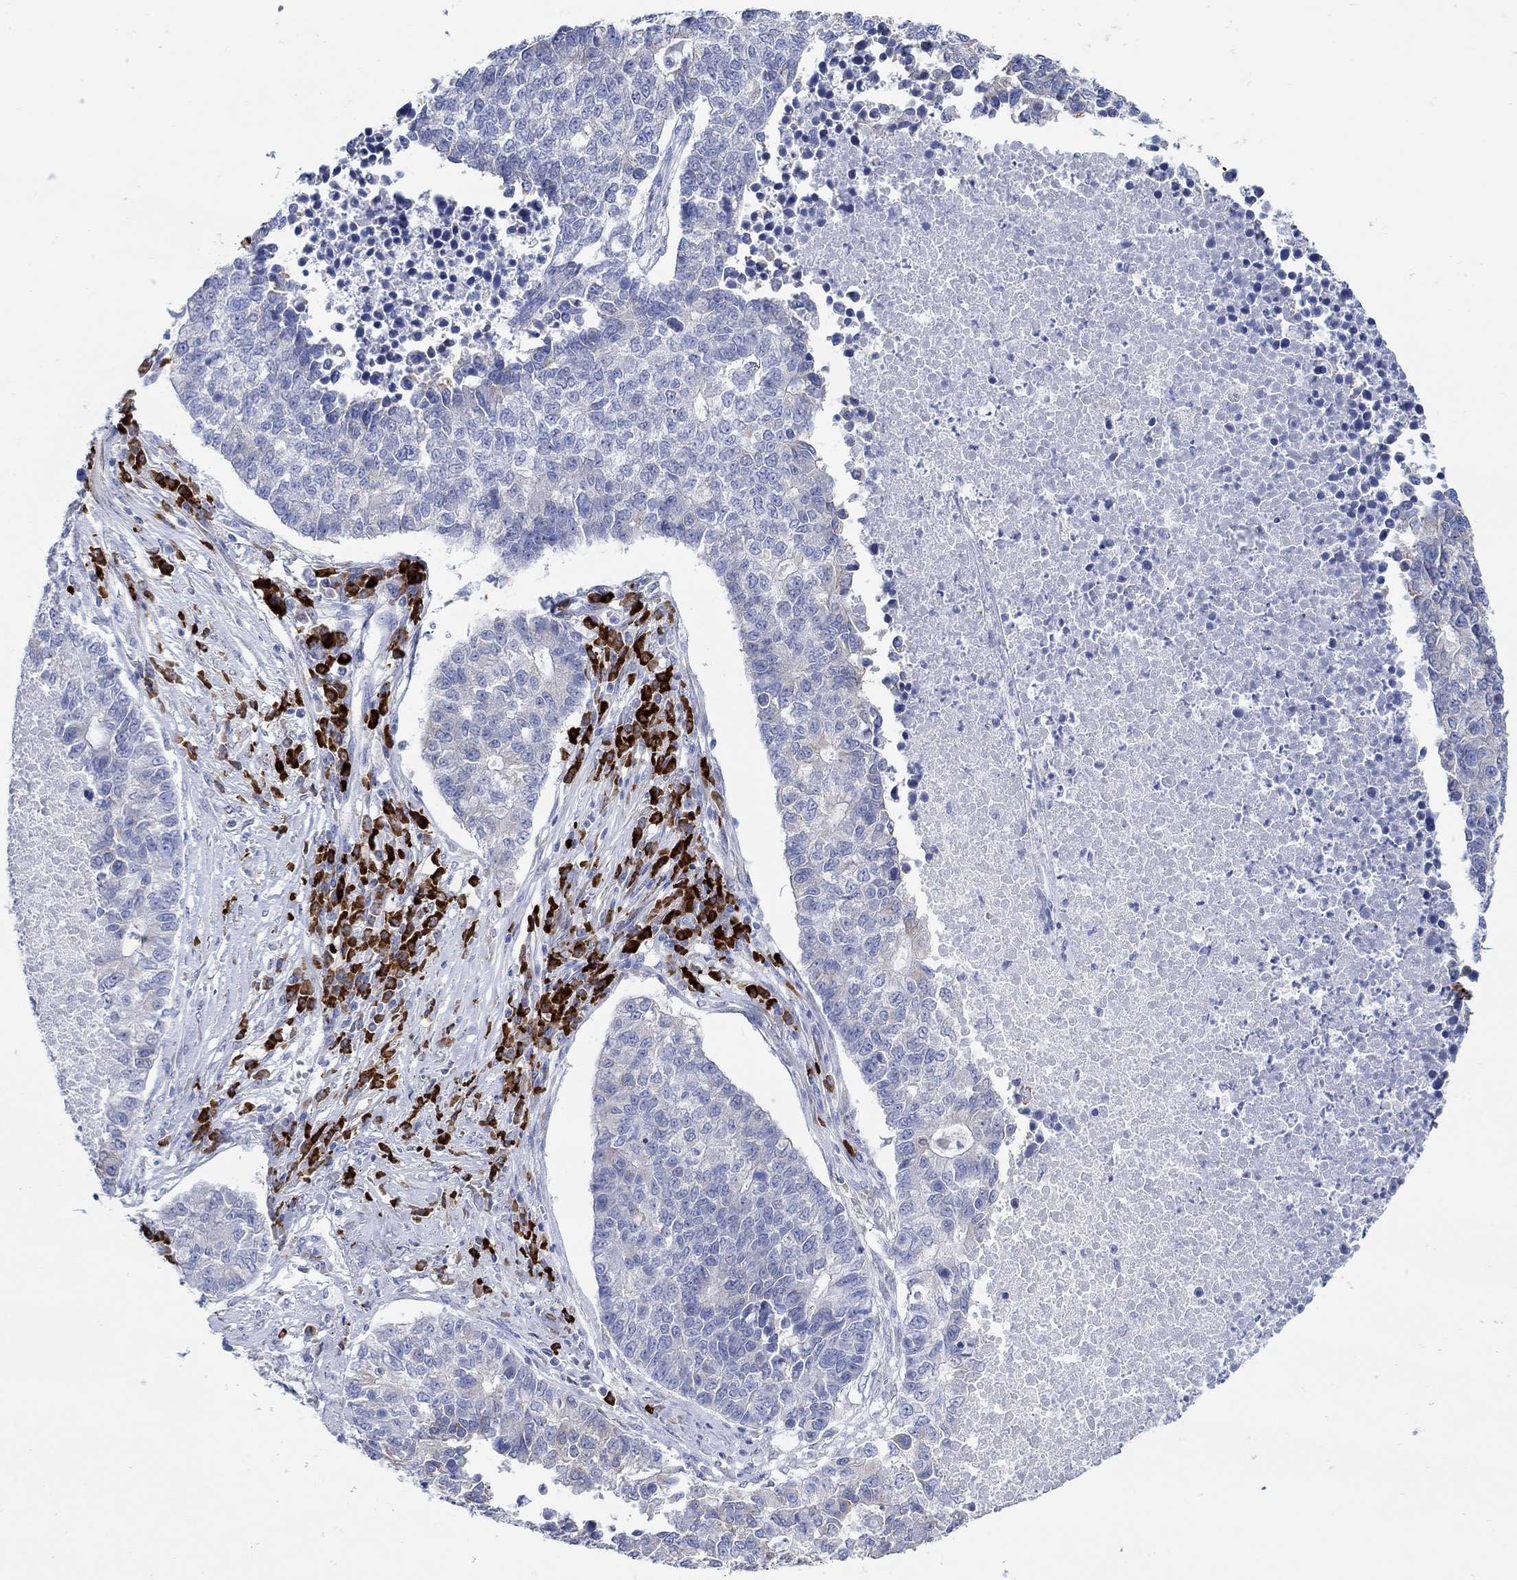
{"staining": {"intensity": "negative", "quantity": "none", "location": "none"}, "tissue": "lung cancer", "cell_type": "Tumor cells", "image_type": "cancer", "snomed": [{"axis": "morphology", "description": "Adenocarcinoma, NOS"}, {"axis": "topography", "description": "Lung"}], "caption": "High magnification brightfield microscopy of lung cancer (adenocarcinoma) stained with DAB (brown) and counterstained with hematoxylin (blue): tumor cells show no significant positivity.", "gene": "P2RY6", "patient": {"sex": "male", "age": 57}}